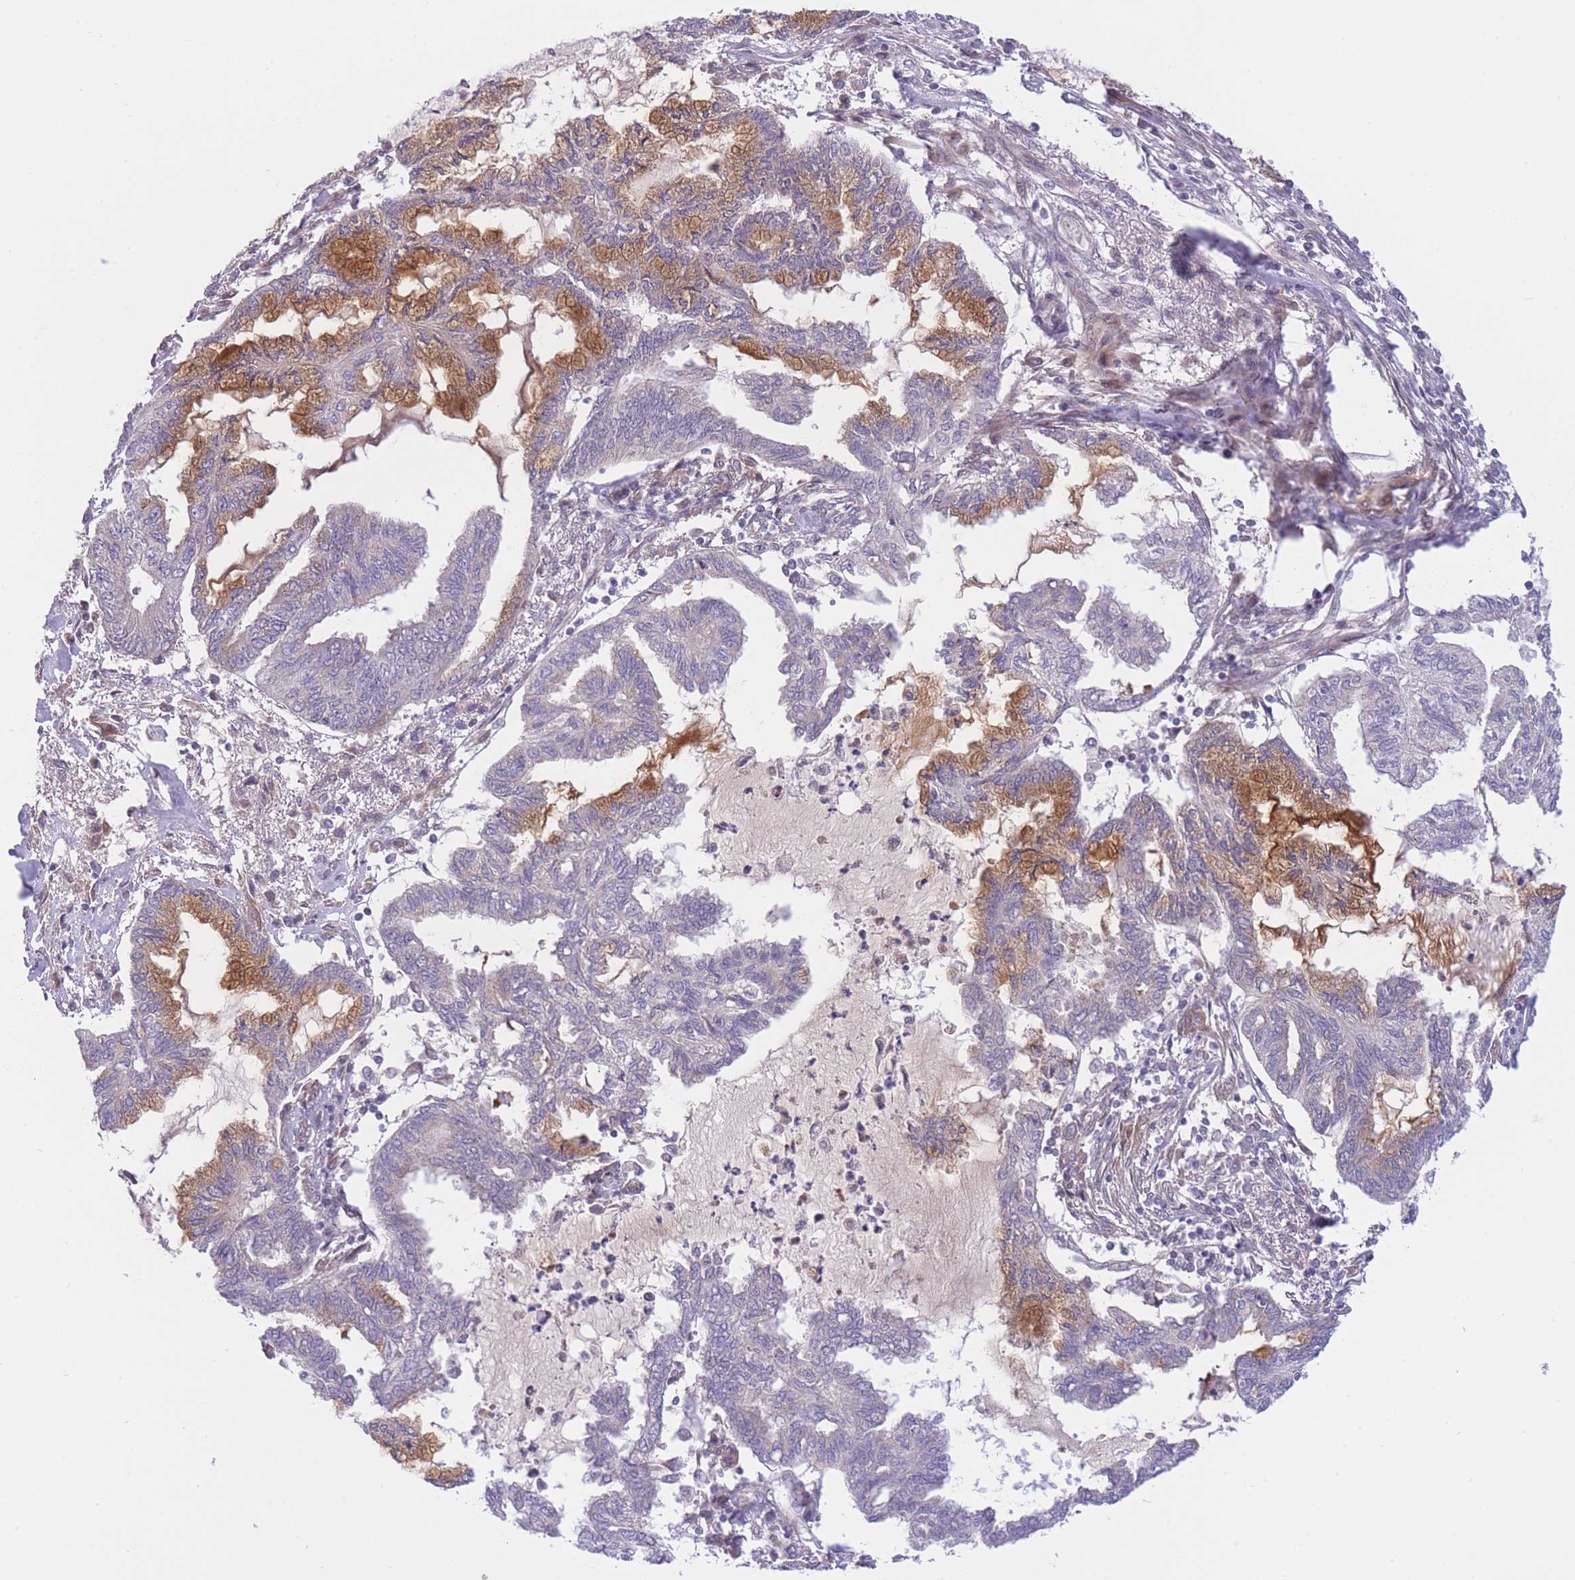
{"staining": {"intensity": "moderate", "quantity": "25%-75%", "location": "cytoplasmic/membranous"}, "tissue": "endometrial cancer", "cell_type": "Tumor cells", "image_type": "cancer", "snomed": [{"axis": "morphology", "description": "Adenocarcinoma, NOS"}, {"axis": "topography", "description": "Endometrium"}], "caption": "A medium amount of moderate cytoplasmic/membranous expression is seen in about 25%-75% of tumor cells in endometrial cancer tissue.", "gene": "CDC25B", "patient": {"sex": "female", "age": 86}}